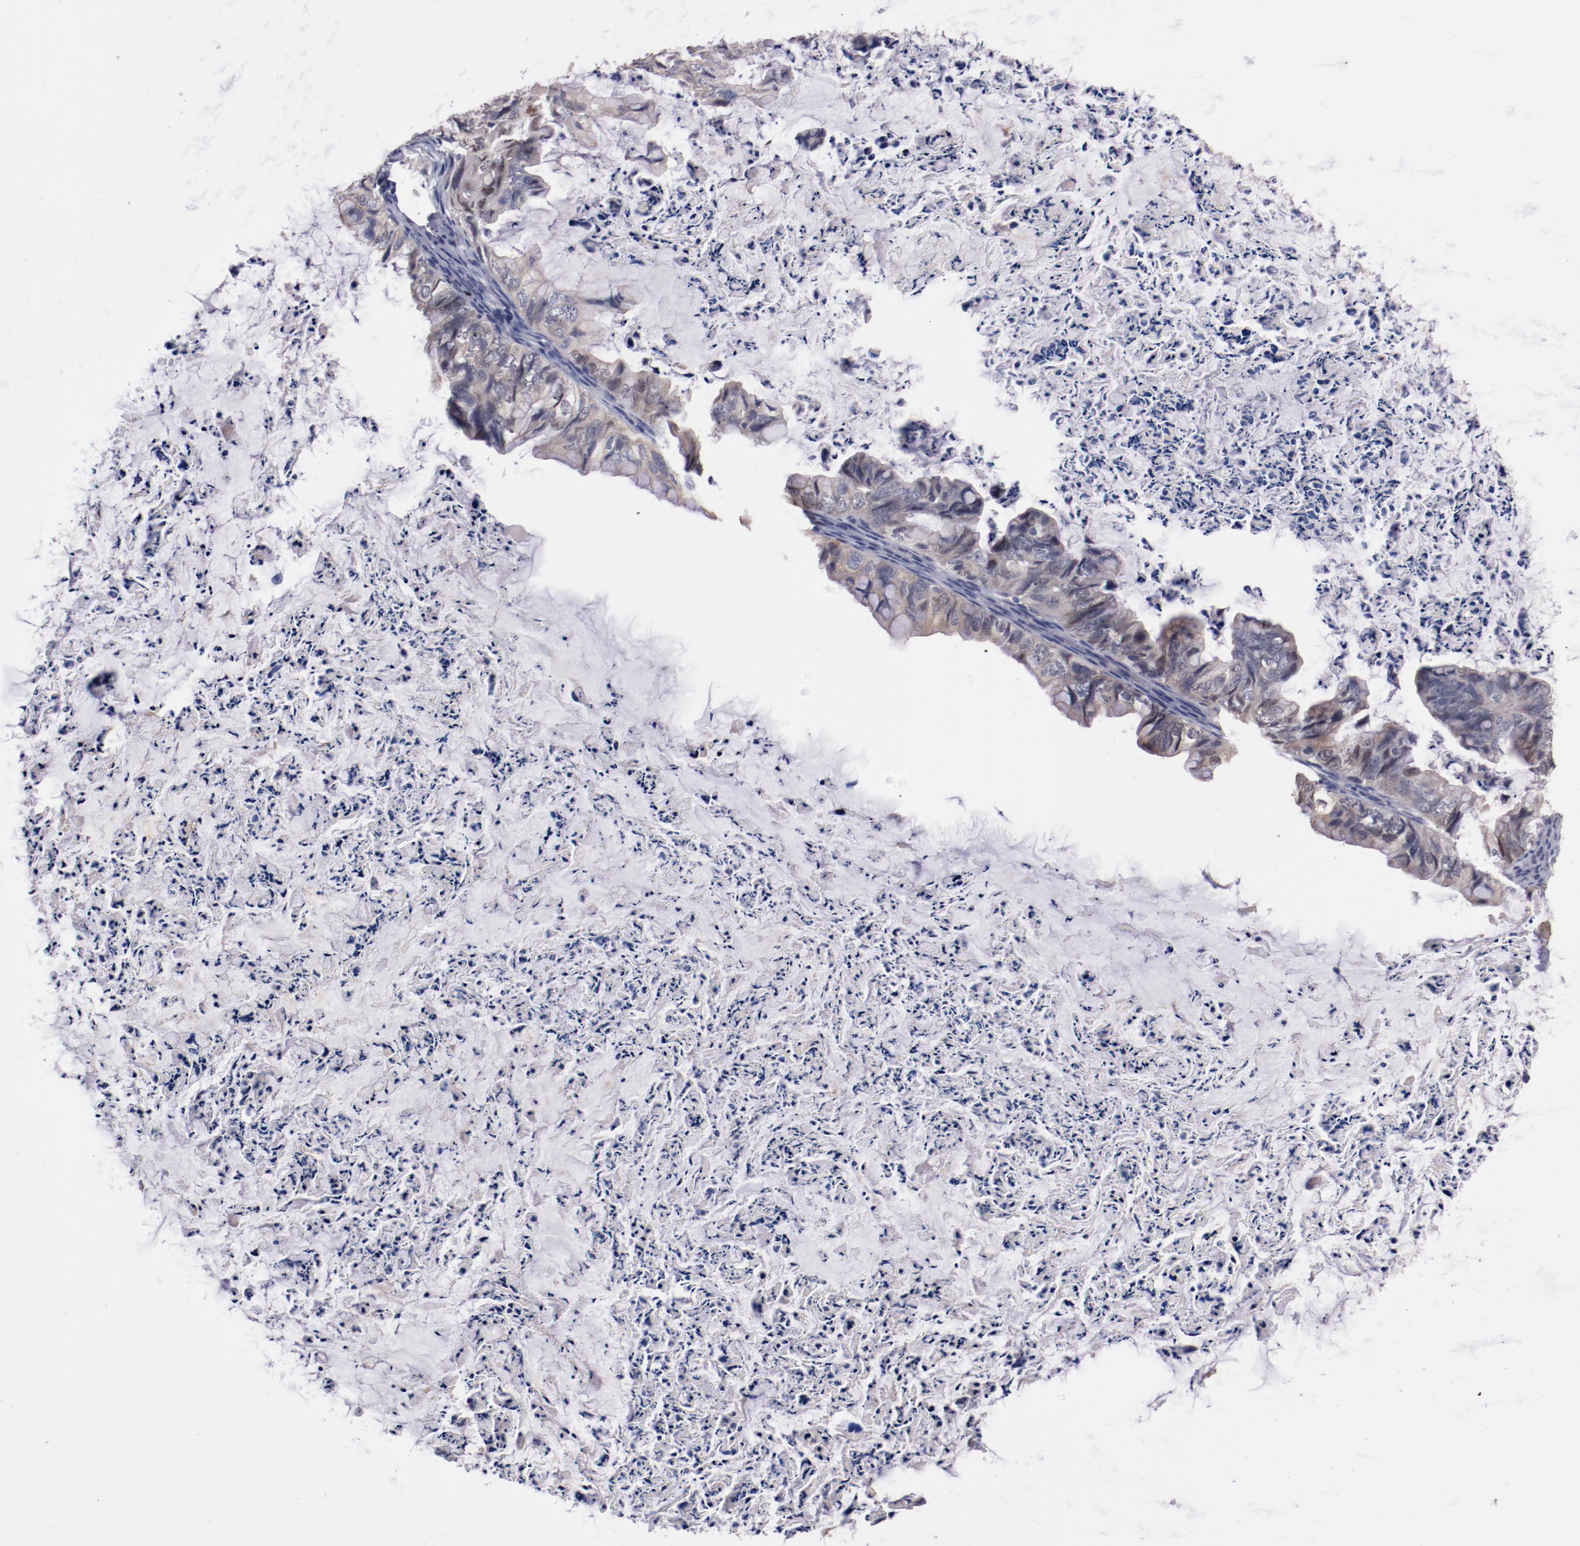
{"staining": {"intensity": "weak", "quantity": "<25%", "location": "cytoplasmic/membranous"}, "tissue": "ovarian cancer", "cell_type": "Tumor cells", "image_type": "cancer", "snomed": [{"axis": "morphology", "description": "Cystadenocarcinoma, mucinous, NOS"}, {"axis": "topography", "description": "Ovary"}], "caption": "An IHC image of ovarian mucinous cystadenocarcinoma is shown. There is no staining in tumor cells of ovarian mucinous cystadenocarcinoma.", "gene": "FAM81A", "patient": {"sex": "female", "age": 36}}